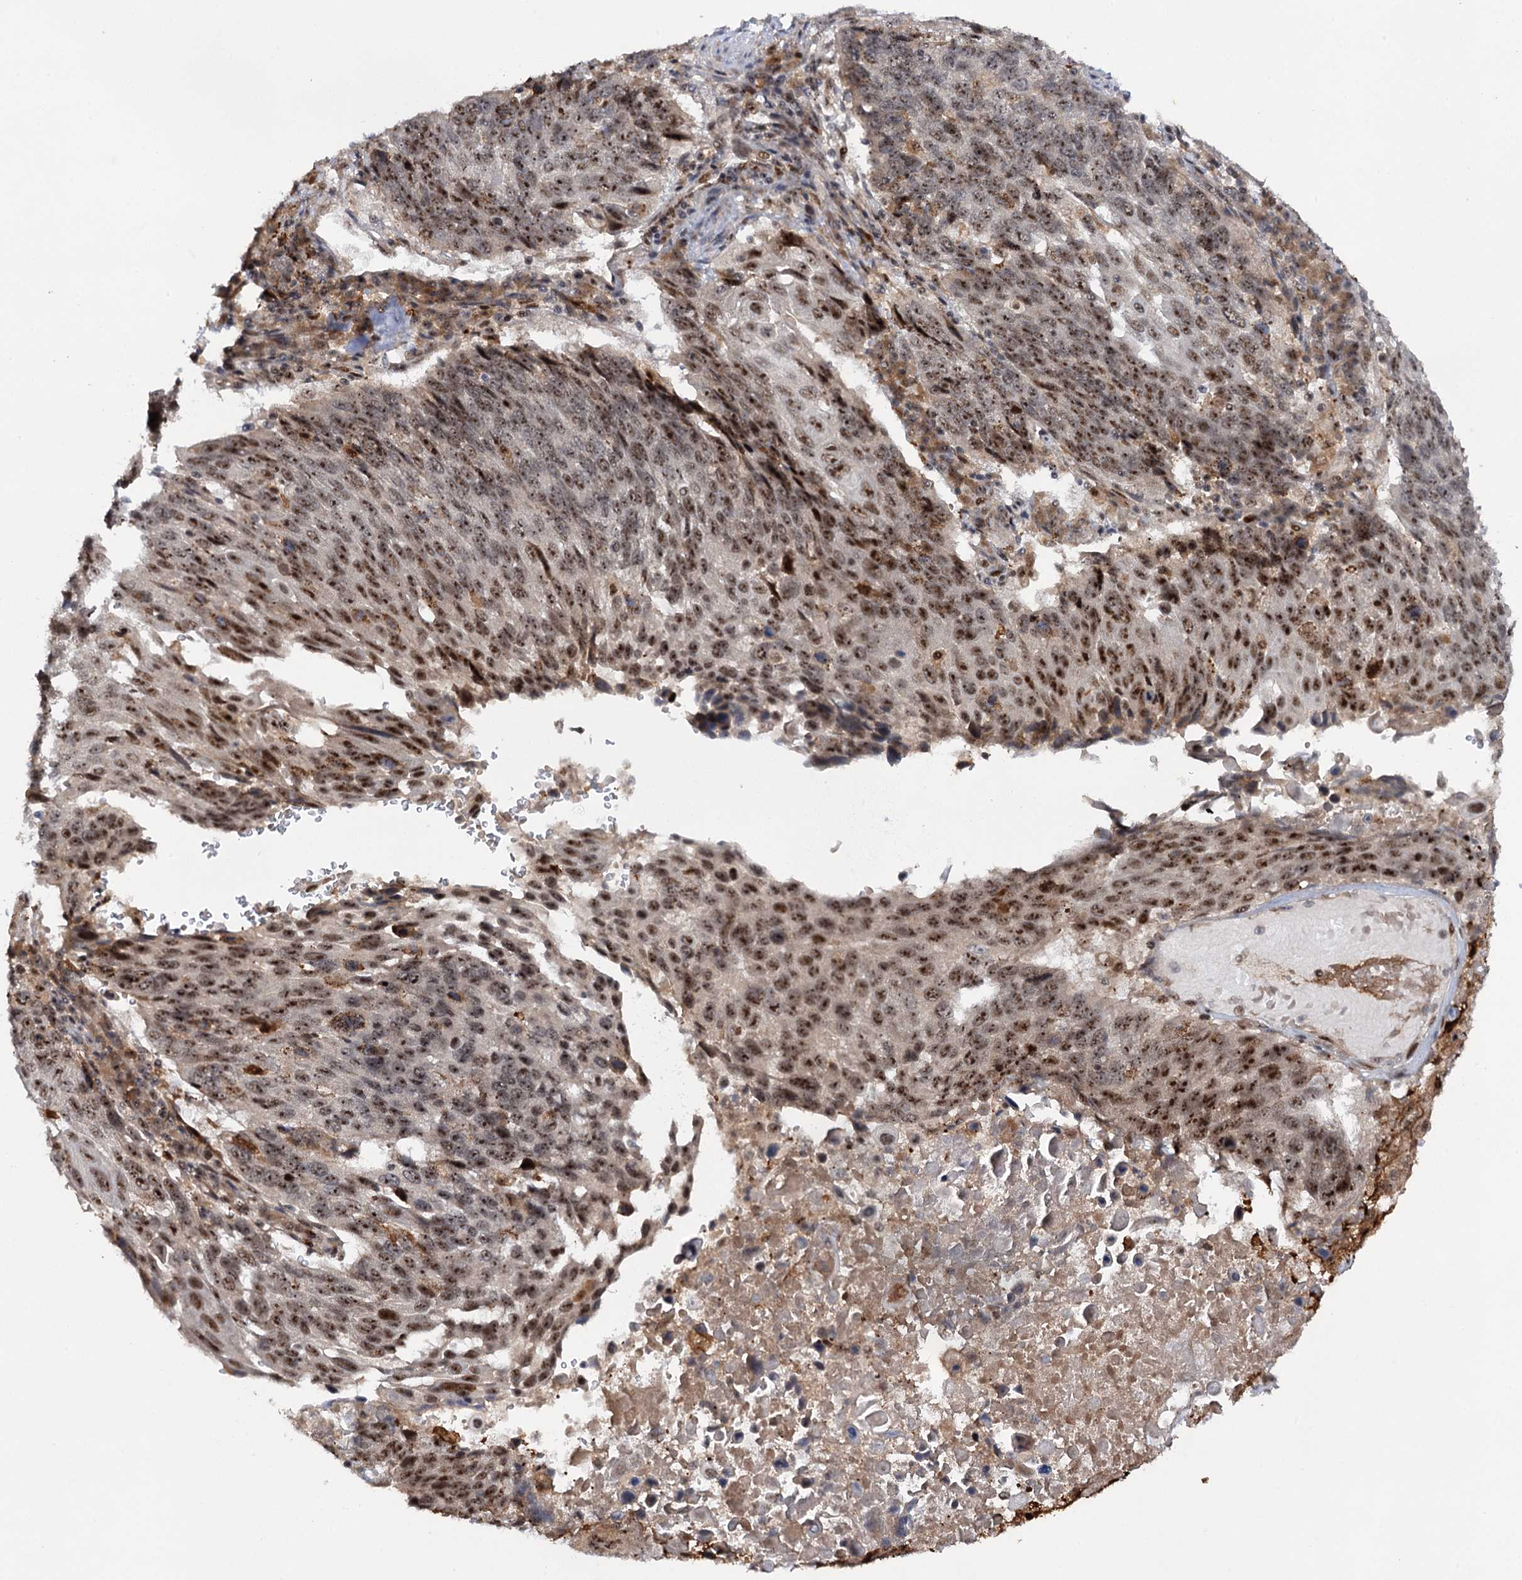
{"staining": {"intensity": "moderate", "quantity": ">75%", "location": "nuclear"}, "tissue": "lung cancer", "cell_type": "Tumor cells", "image_type": "cancer", "snomed": [{"axis": "morphology", "description": "Squamous cell carcinoma, NOS"}, {"axis": "topography", "description": "Lung"}], "caption": "Lung squamous cell carcinoma stained with DAB (3,3'-diaminobenzidine) immunohistochemistry (IHC) exhibits medium levels of moderate nuclear staining in about >75% of tumor cells. The staining was performed using DAB (3,3'-diaminobenzidine) to visualize the protein expression in brown, while the nuclei were stained in blue with hematoxylin (Magnification: 20x).", "gene": "BUD13", "patient": {"sex": "male", "age": 66}}